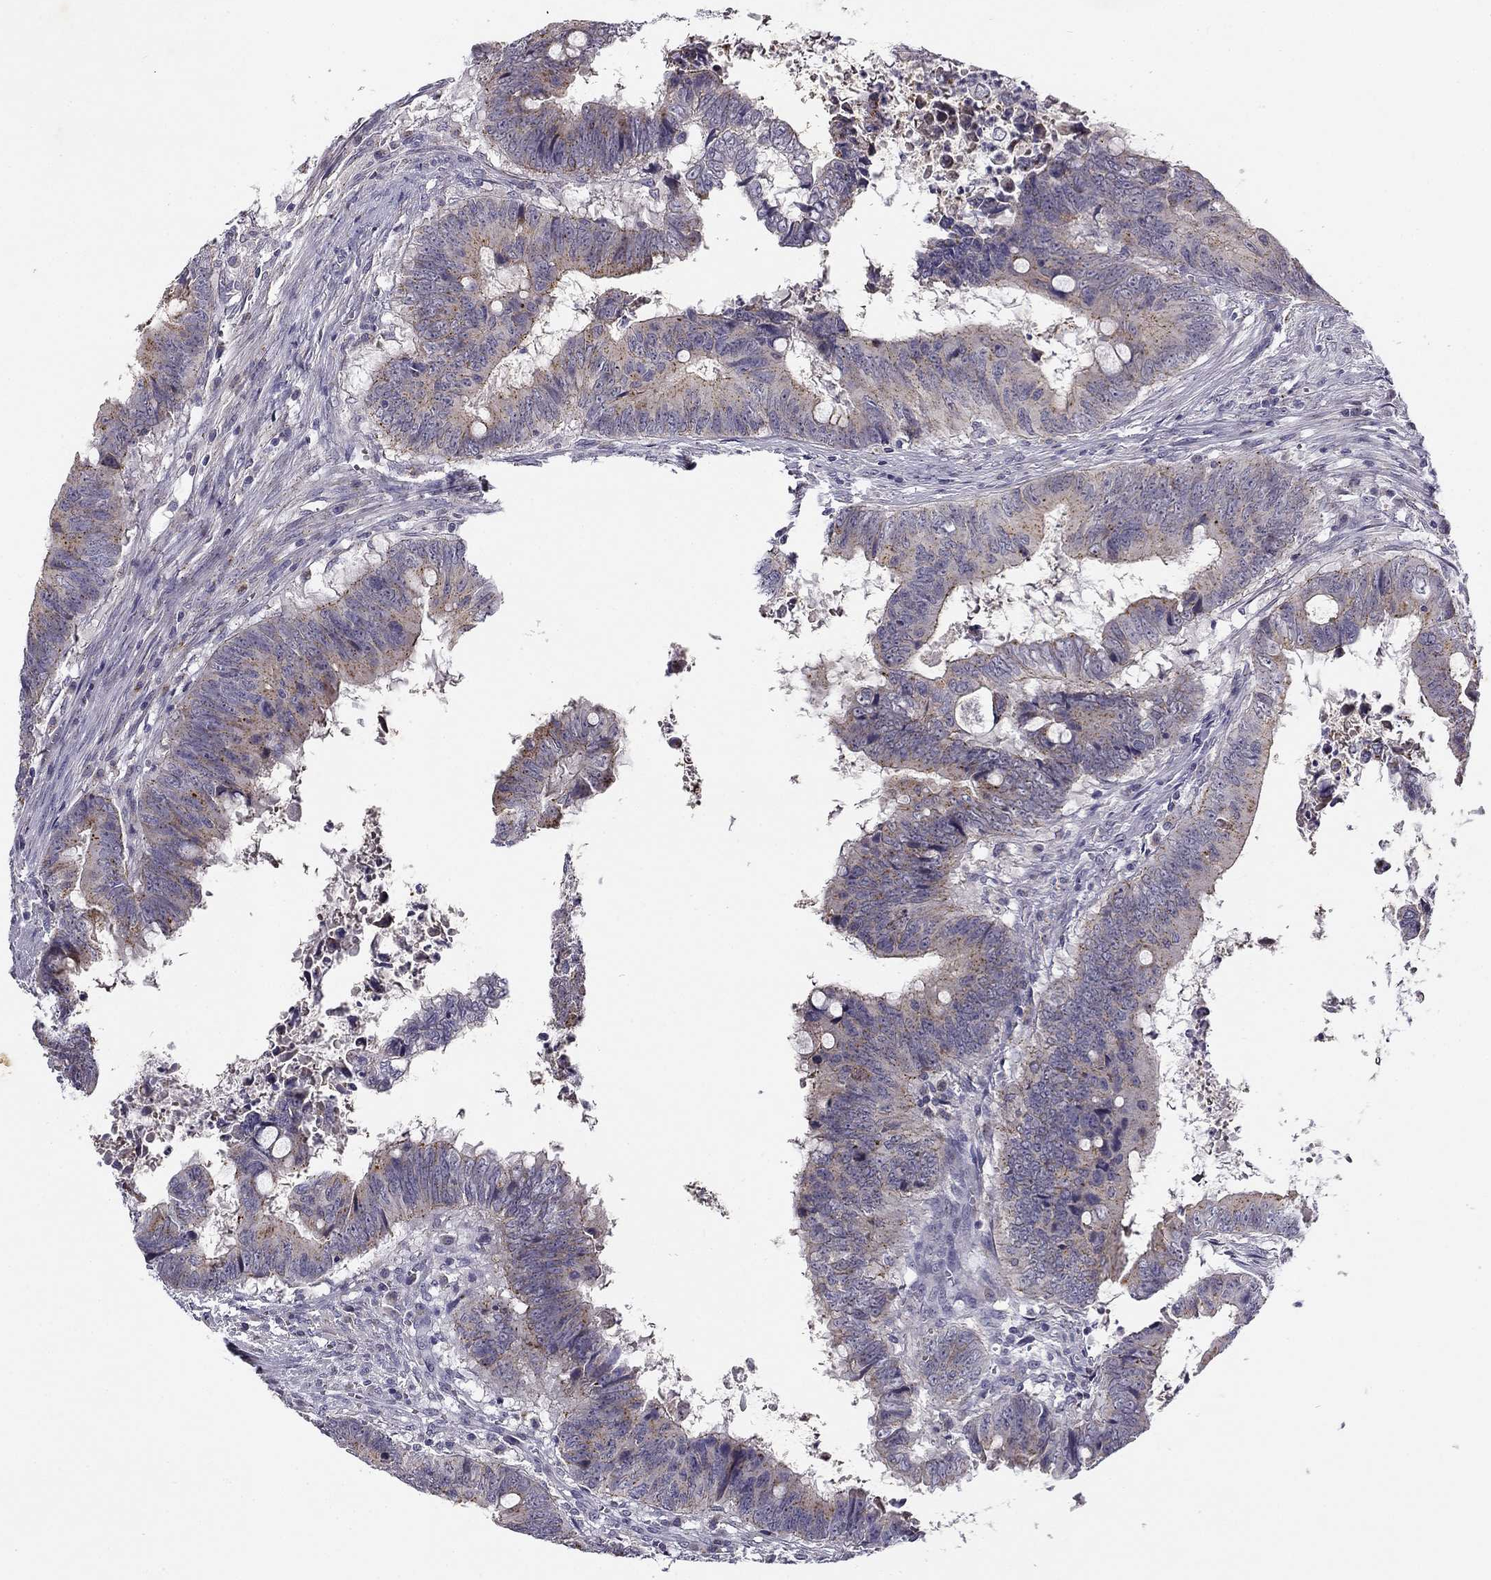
{"staining": {"intensity": "moderate", "quantity": "<25%", "location": "cytoplasmic/membranous"}, "tissue": "colorectal cancer", "cell_type": "Tumor cells", "image_type": "cancer", "snomed": [{"axis": "morphology", "description": "Adenocarcinoma, NOS"}, {"axis": "topography", "description": "Colon"}], "caption": "Immunohistochemistry (DAB (3,3'-diaminobenzidine)) staining of colorectal cancer exhibits moderate cytoplasmic/membranous protein staining in about <25% of tumor cells. (IHC, brightfield microscopy, high magnification).", "gene": "CNR1", "patient": {"sex": "female", "age": 82}}